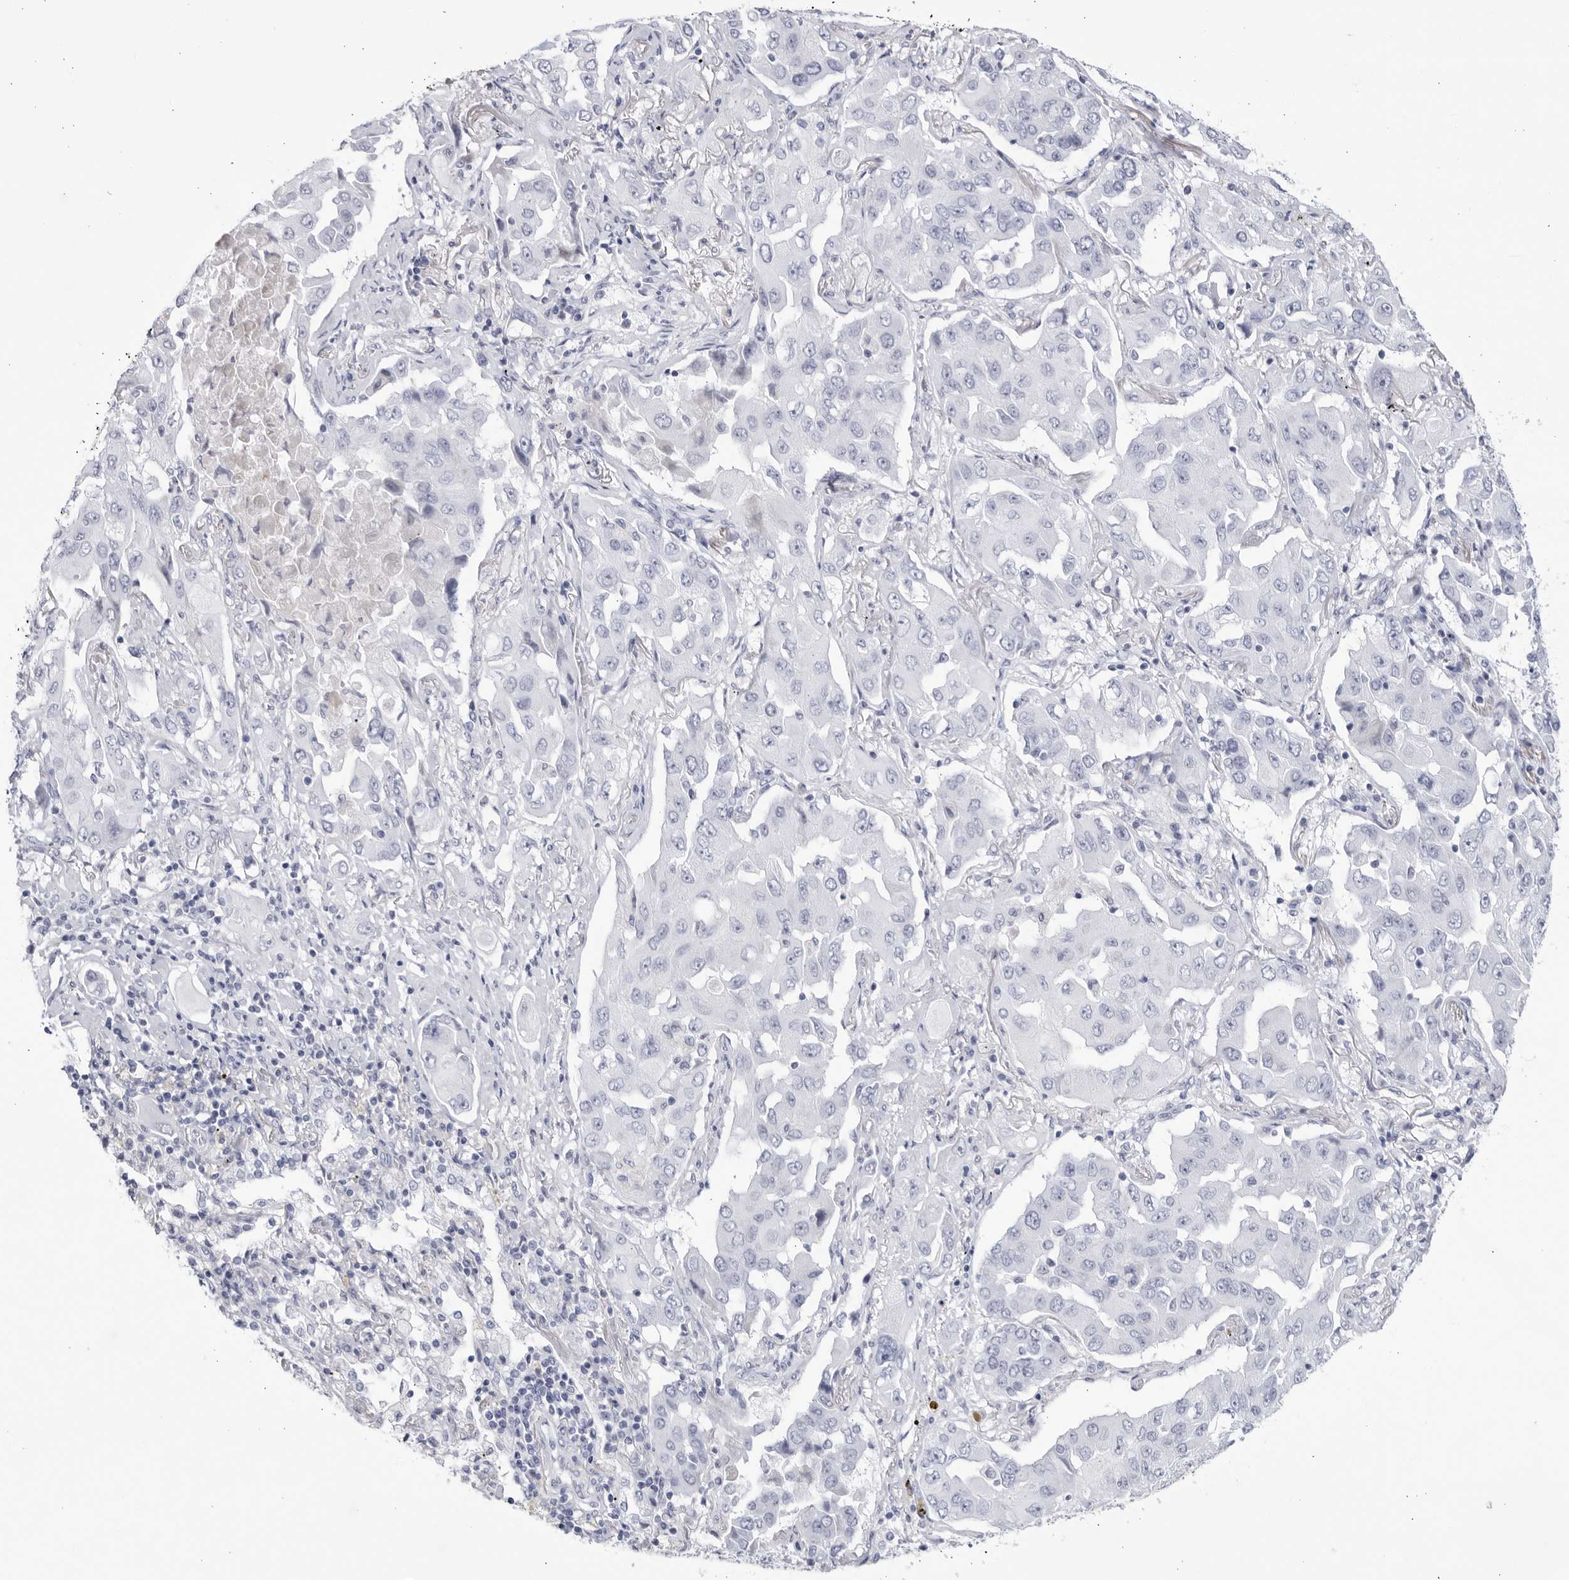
{"staining": {"intensity": "negative", "quantity": "none", "location": "none"}, "tissue": "lung cancer", "cell_type": "Tumor cells", "image_type": "cancer", "snomed": [{"axis": "morphology", "description": "Adenocarcinoma, NOS"}, {"axis": "topography", "description": "Lung"}], "caption": "Protein analysis of adenocarcinoma (lung) shows no significant expression in tumor cells. Nuclei are stained in blue.", "gene": "CNBD1", "patient": {"sex": "female", "age": 65}}